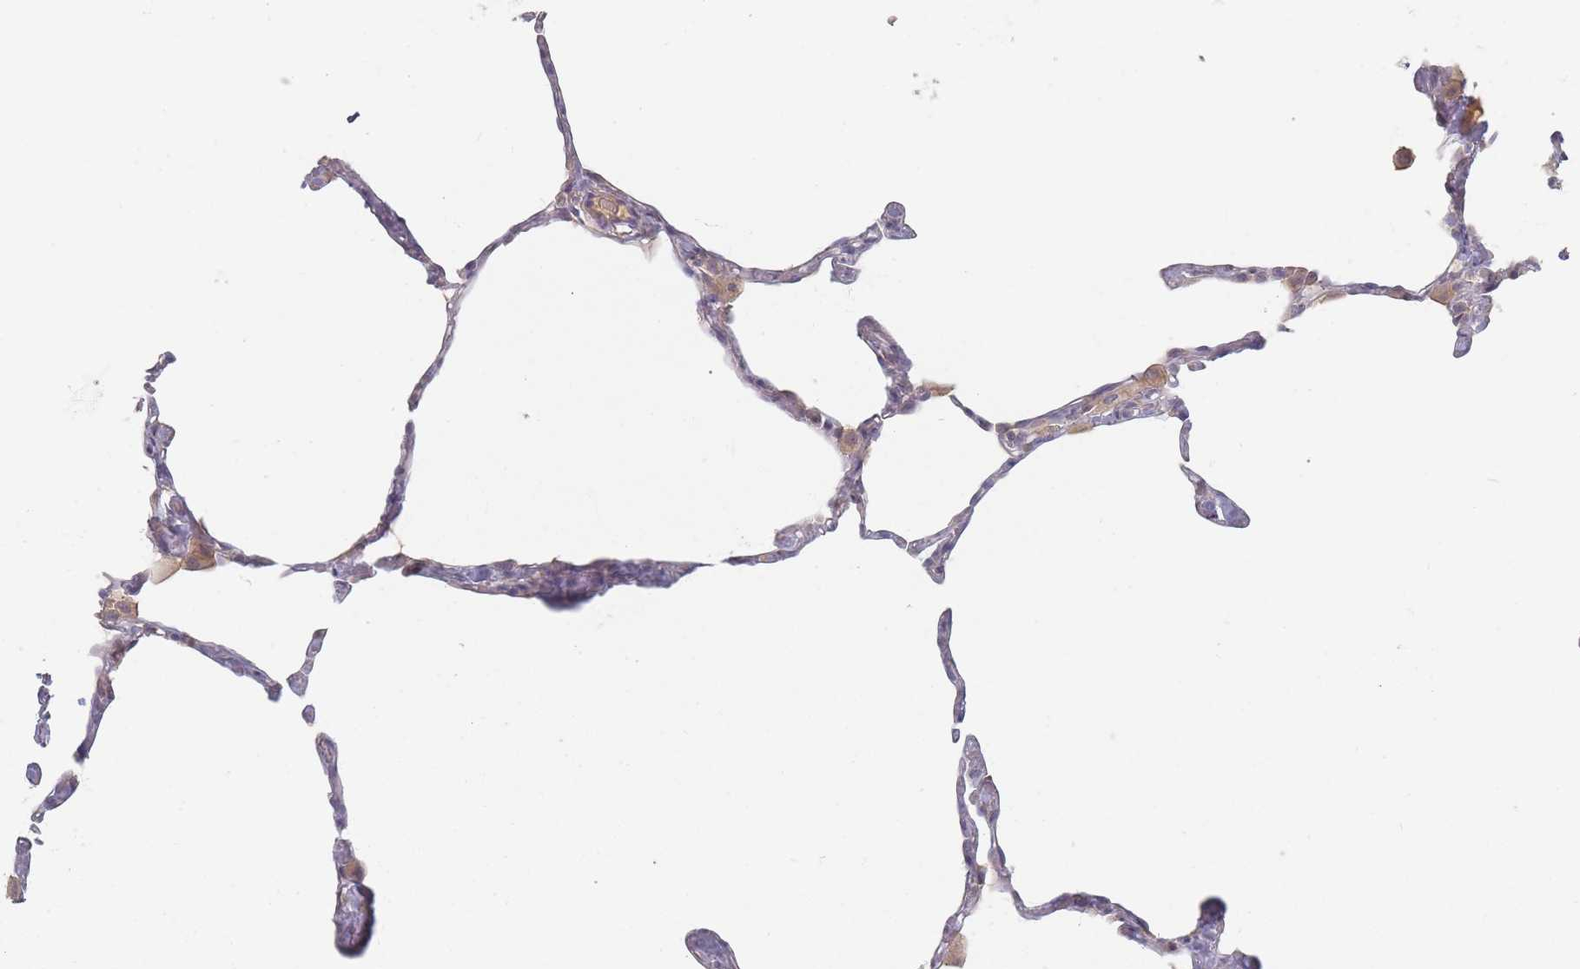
{"staining": {"intensity": "negative", "quantity": "none", "location": "none"}, "tissue": "lung", "cell_type": "Alveolar cells", "image_type": "normal", "snomed": [{"axis": "morphology", "description": "Normal tissue, NOS"}, {"axis": "topography", "description": "Lung"}], "caption": "Photomicrograph shows no significant protein staining in alveolar cells of normal lung. (Immunohistochemistry, brightfield microscopy, high magnification).", "gene": "SLC35F3", "patient": {"sex": "male", "age": 65}}